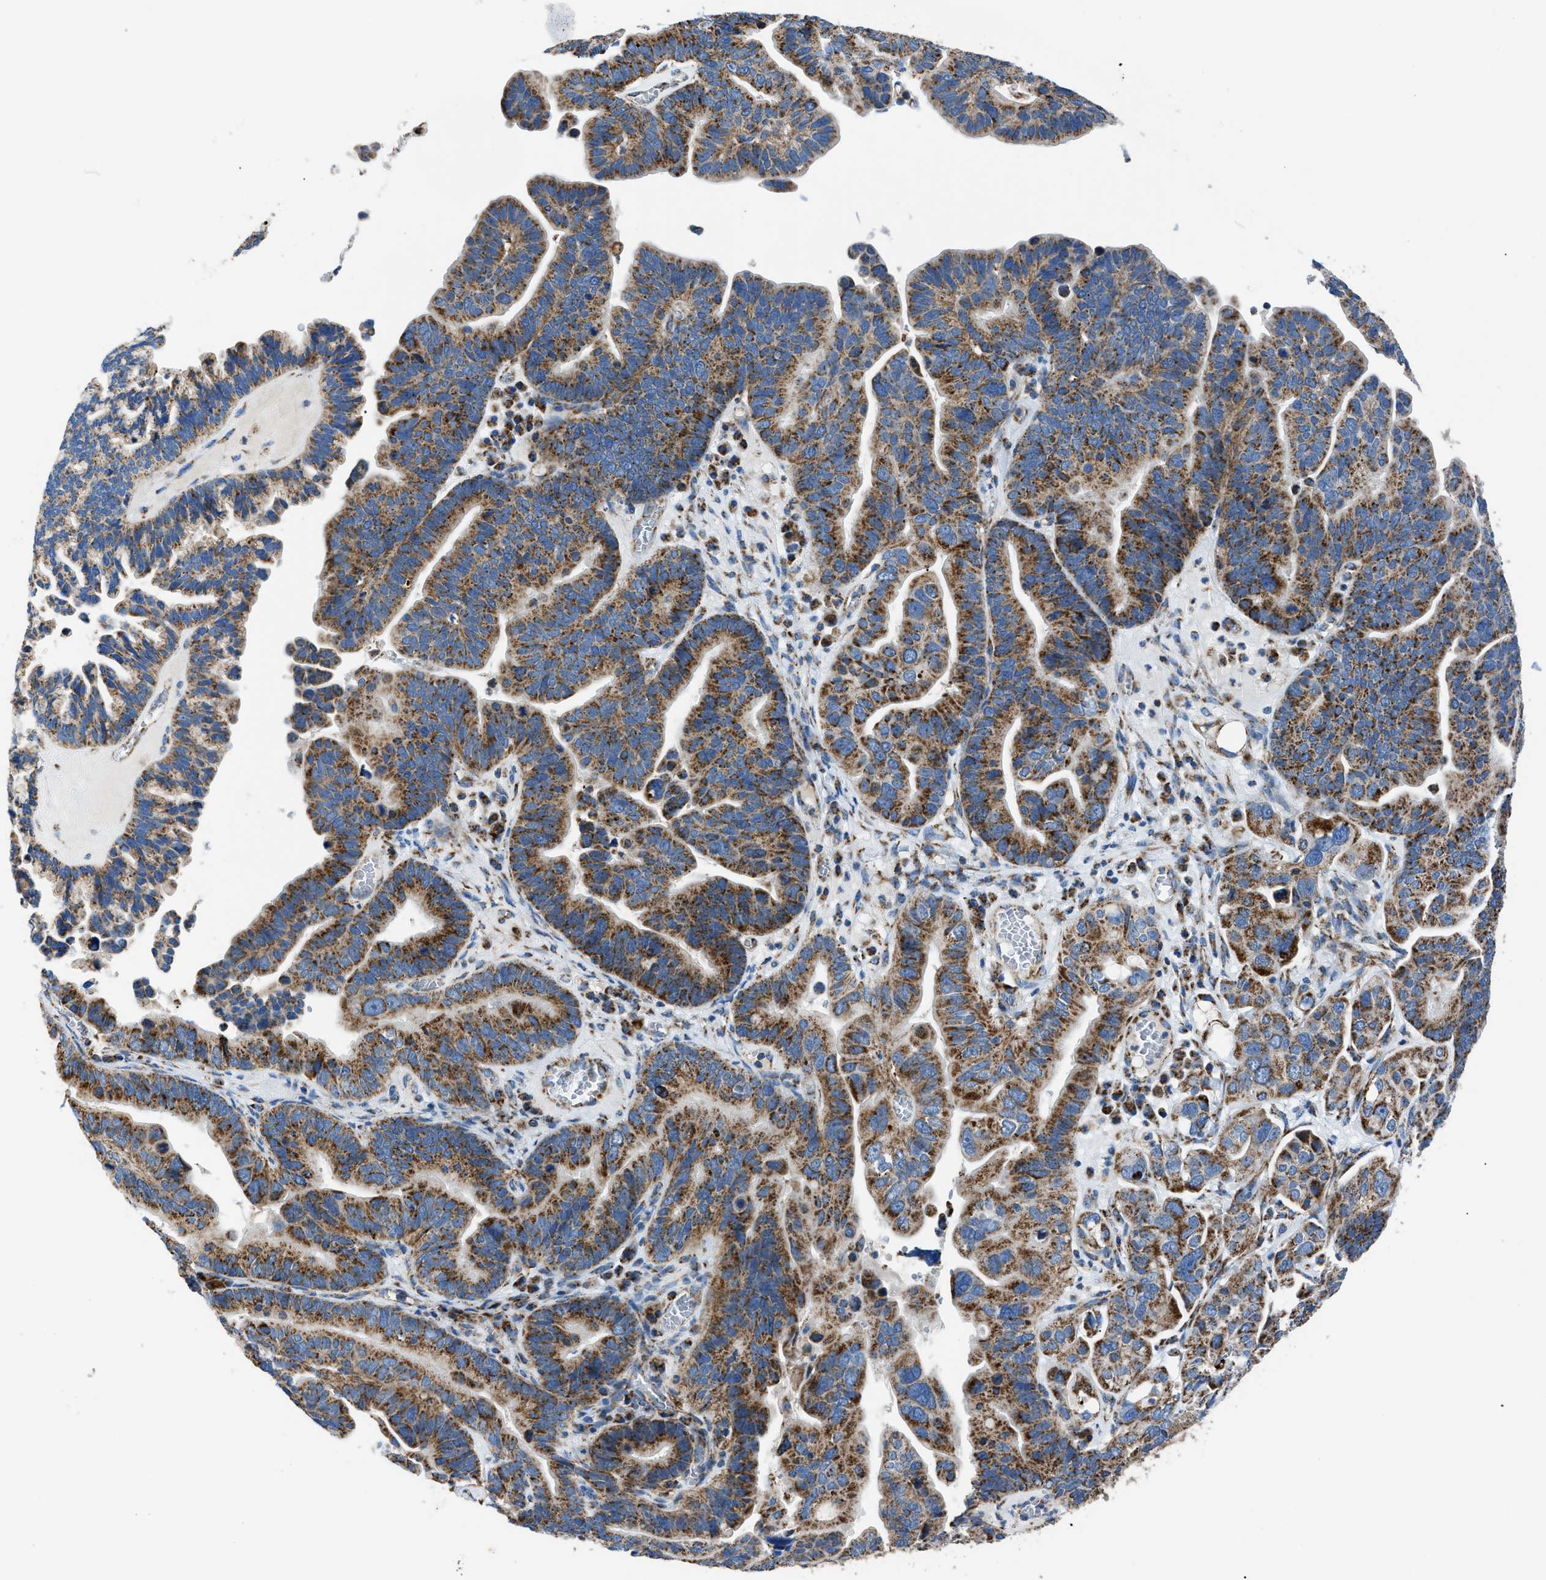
{"staining": {"intensity": "moderate", "quantity": ">75%", "location": "cytoplasmic/membranous"}, "tissue": "ovarian cancer", "cell_type": "Tumor cells", "image_type": "cancer", "snomed": [{"axis": "morphology", "description": "Cystadenocarcinoma, serous, NOS"}, {"axis": "topography", "description": "Ovary"}], "caption": "IHC (DAB) staining of ovarian cancer demonstrates moderate cytoplasmic/membranous protein expression in about >75% of tumor cells.", "gene": "PHB2", "patient": {"sex": "female", "age": 56}}